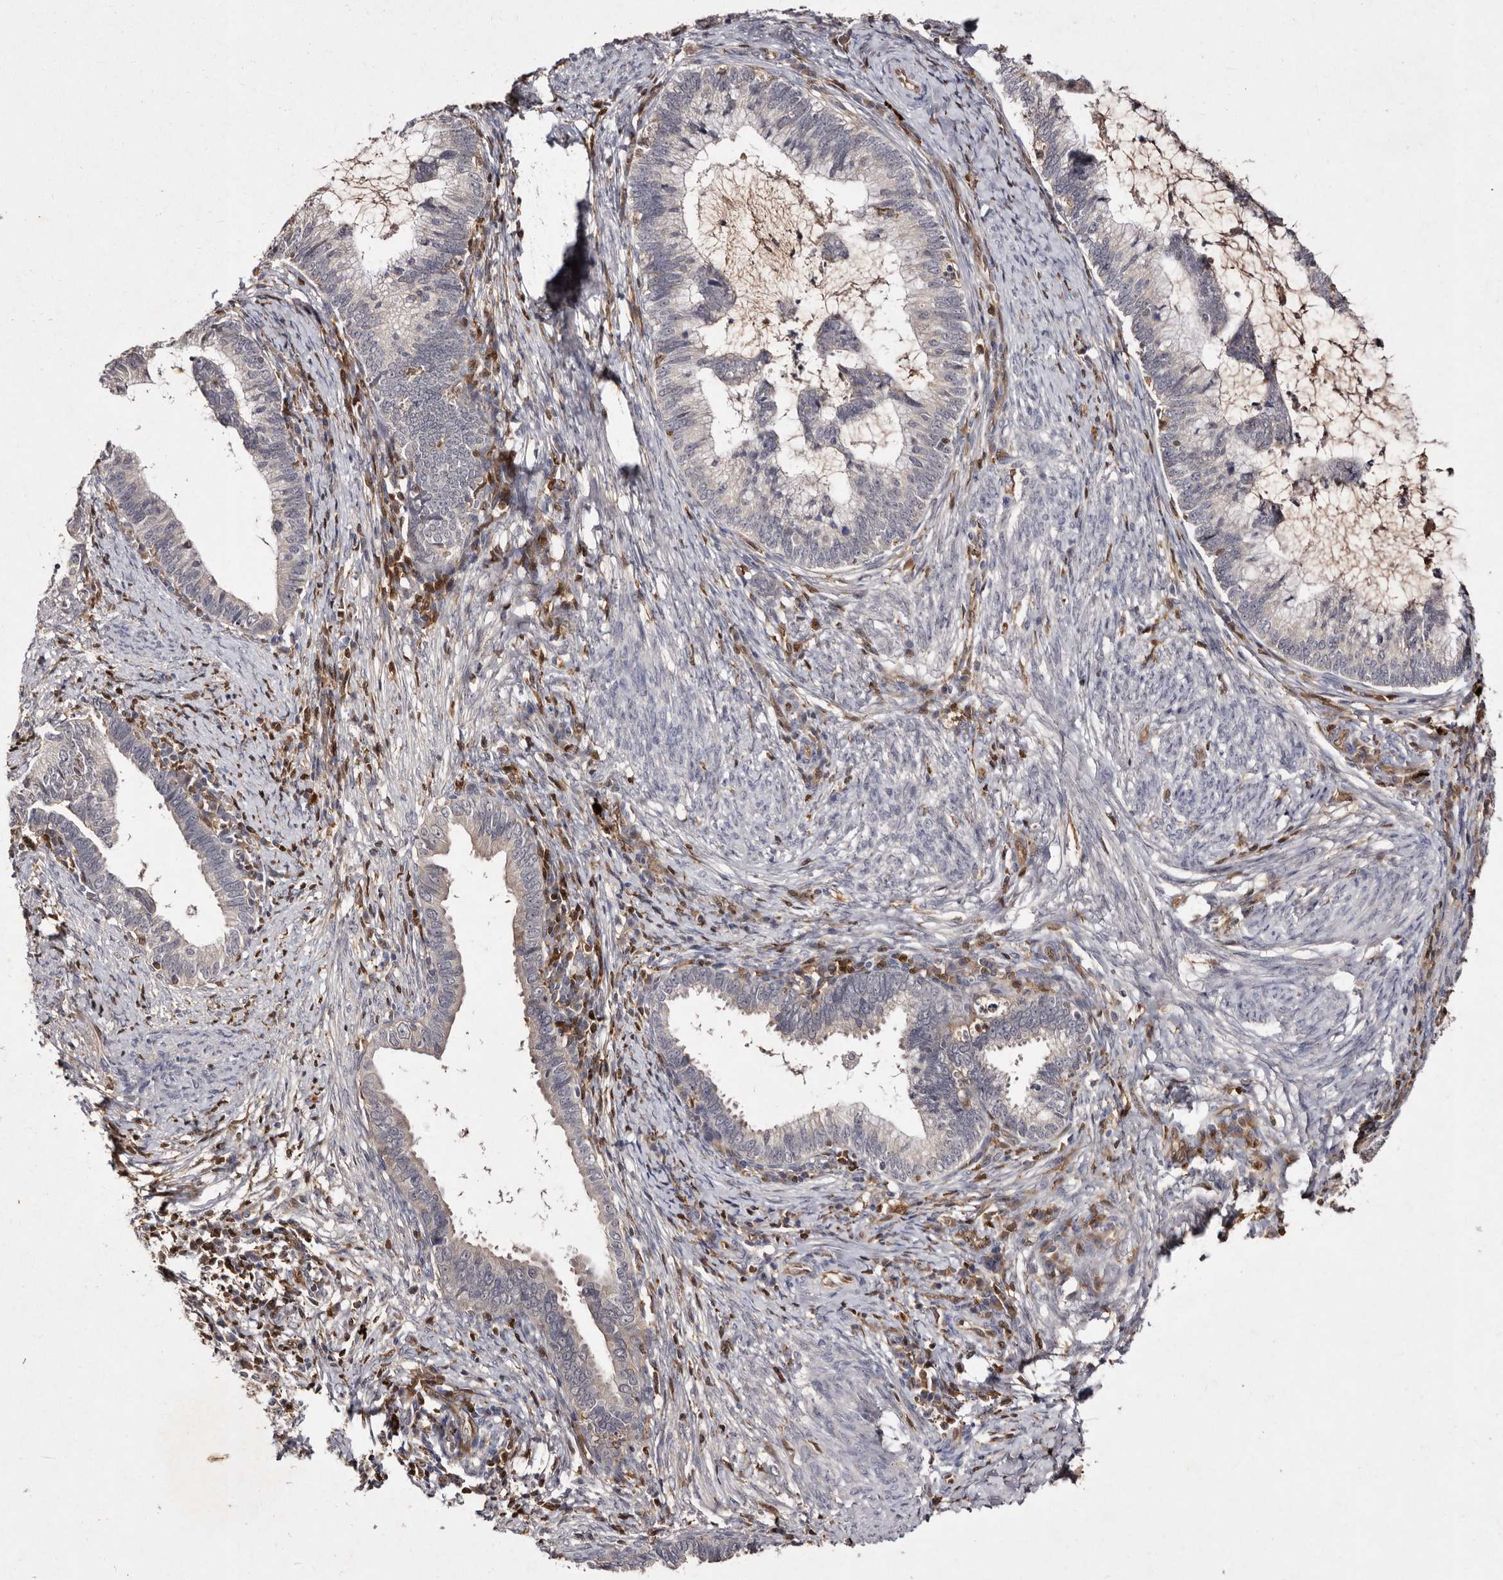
{"staining": {"intensity": "negative", "quantity": "none", "location": "none"}, "tissue": "cervical cancer", "cell_type": "Tumor cells", "image_type": "cancer", "snomed": [{"axis": "morphology", "description": "Adenocarcinoma, NOS"}, {"axis": "topography", "description": "Cervix"}], "caption": "Tumor cells show no significant protein staining in cervical cancer (adenocarcinoma).", "gene": "GIMAP4", "patient": {"sex": "female", "age": 36}}